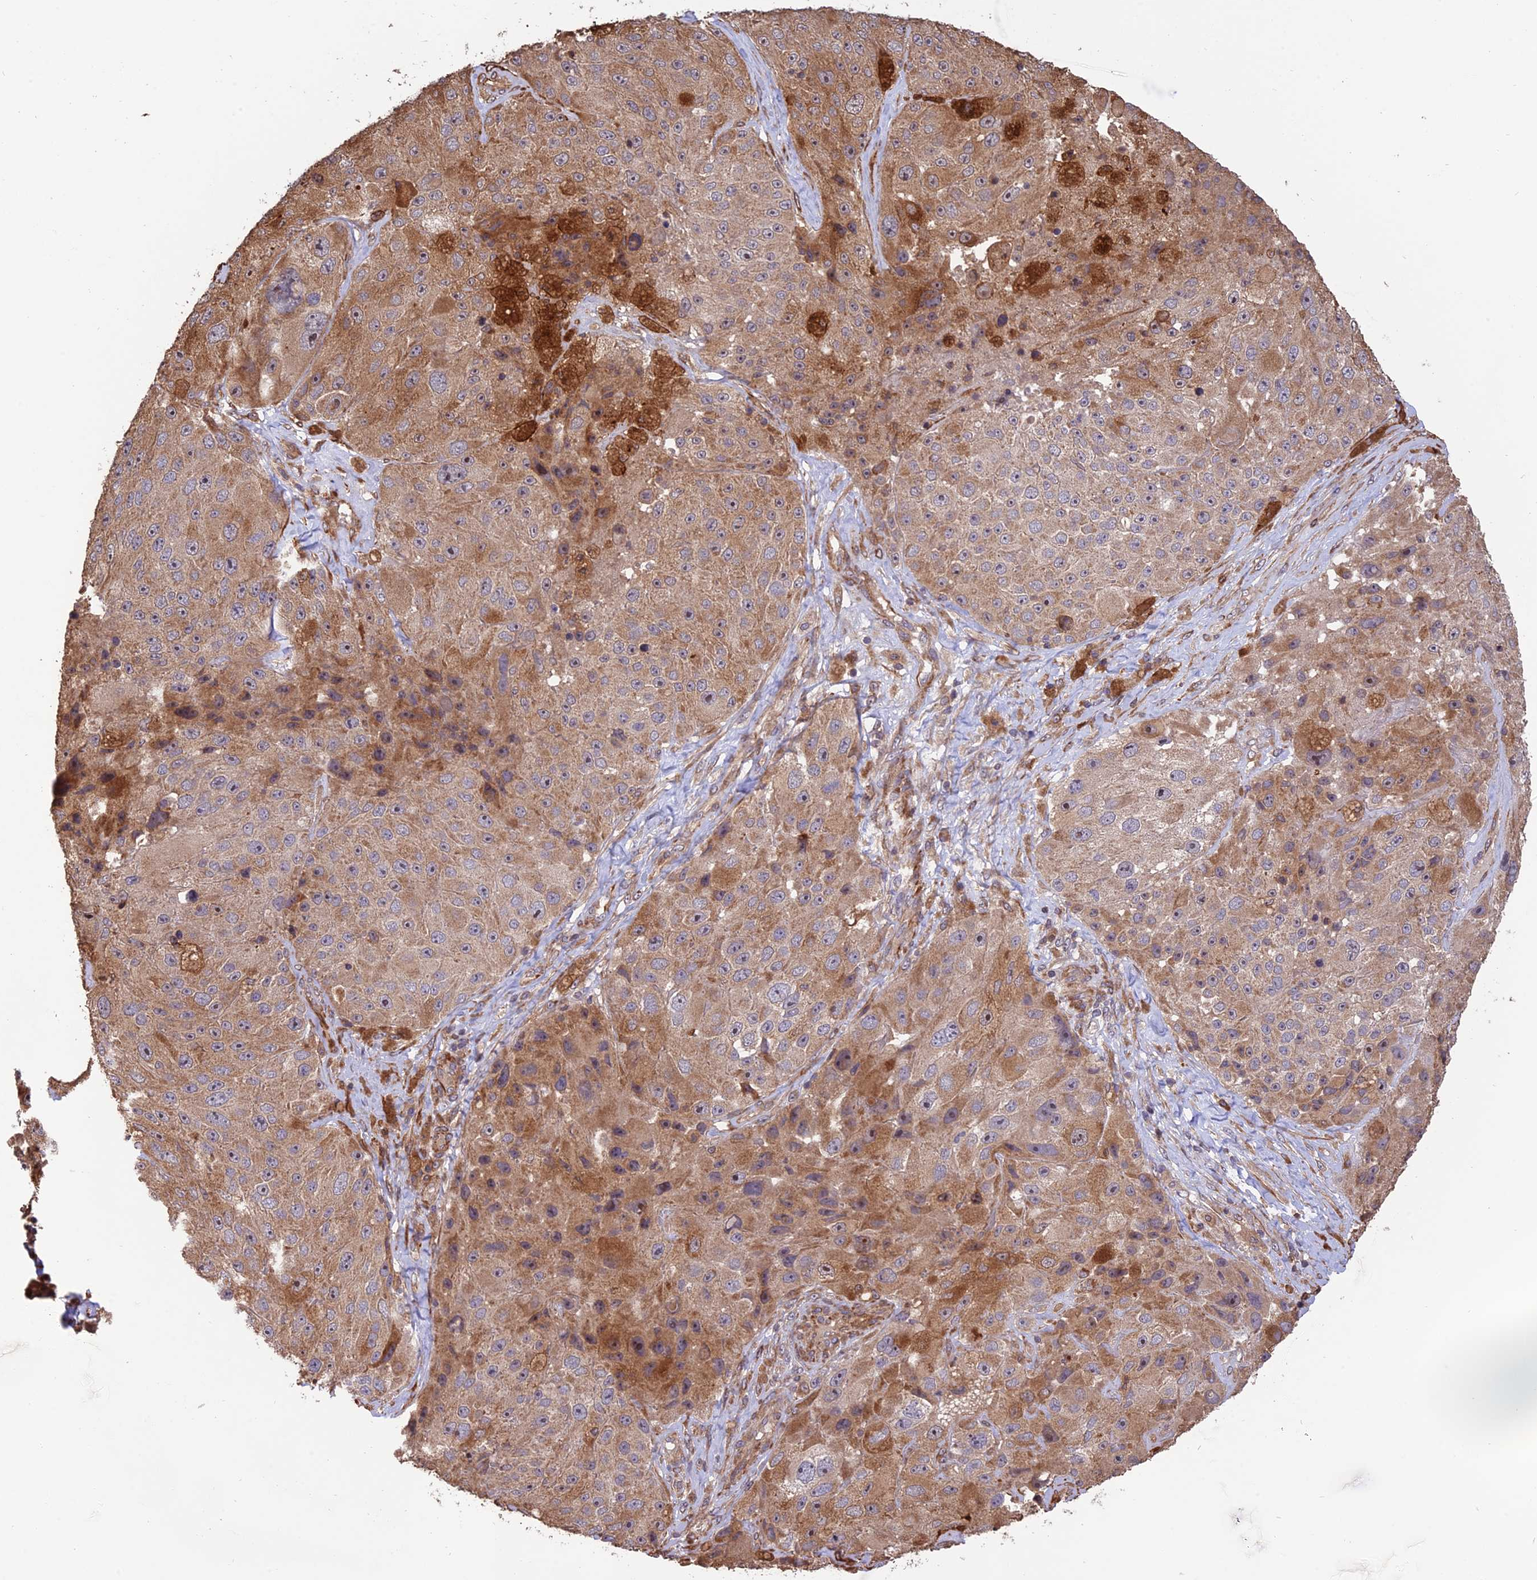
{"staining": {"intensity": "moderate", "quantity": ">75%", "location": "cytoplasmic/membranous"}, "tissue": "melanoma", "cell_type": "Tumor cells", "image_type": "cancer", "snomed": [{"axis": "morphology", "description": "Malignant melanoma, Metastatic site"}, {"axis": "topography", "description": "Lymph node"}], "caption": "Immunohistochemical staining of human melanoma reveals medium levels of moderate cytoplasmic/membranous protein positivity in about >75% of tumor cells.", "gene": "CREBL2", "patient": {"sex": "male", "age": 62}}